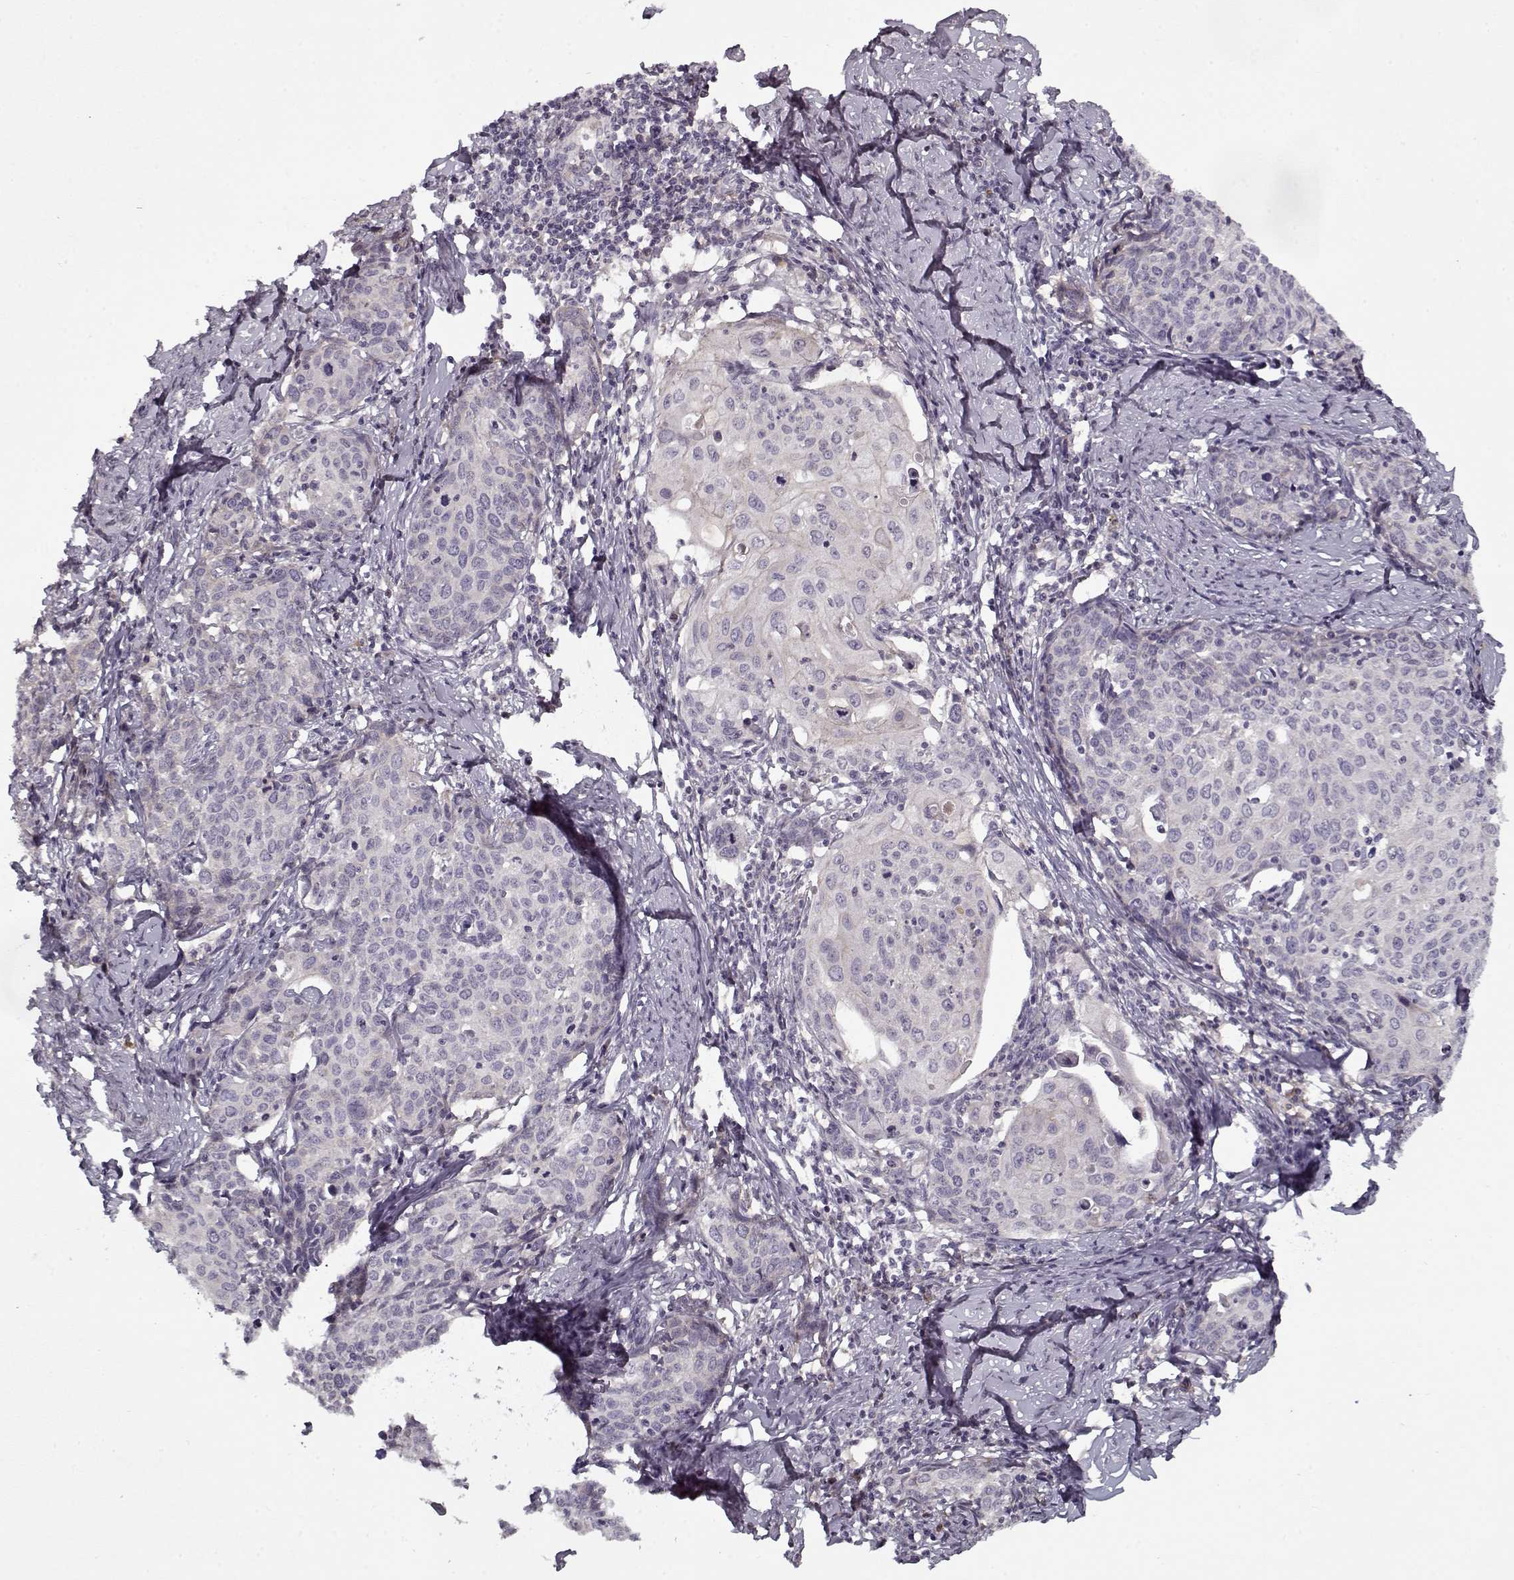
{"staining": {"intensity": "negative", "quantity": "none", "location": "none"}, "tissue": "cervical cancer", "cell_type": "Tumor cells", "image_type": "cancer", "snomed": [{"axis": "morphology", "description": "Squamous cell carcinoma, NOS"}, {"axis": "topography", "description": "Cervix"}], "caption": "Immunohistochemistry (IHC) micrograph of human cervical cancer (squamous cell carcinoma) stained for a protein (brown), which exhibits no staining in tumor cells.", "gene": "AFM", "patient": {"sex": "female", "age": 62}}